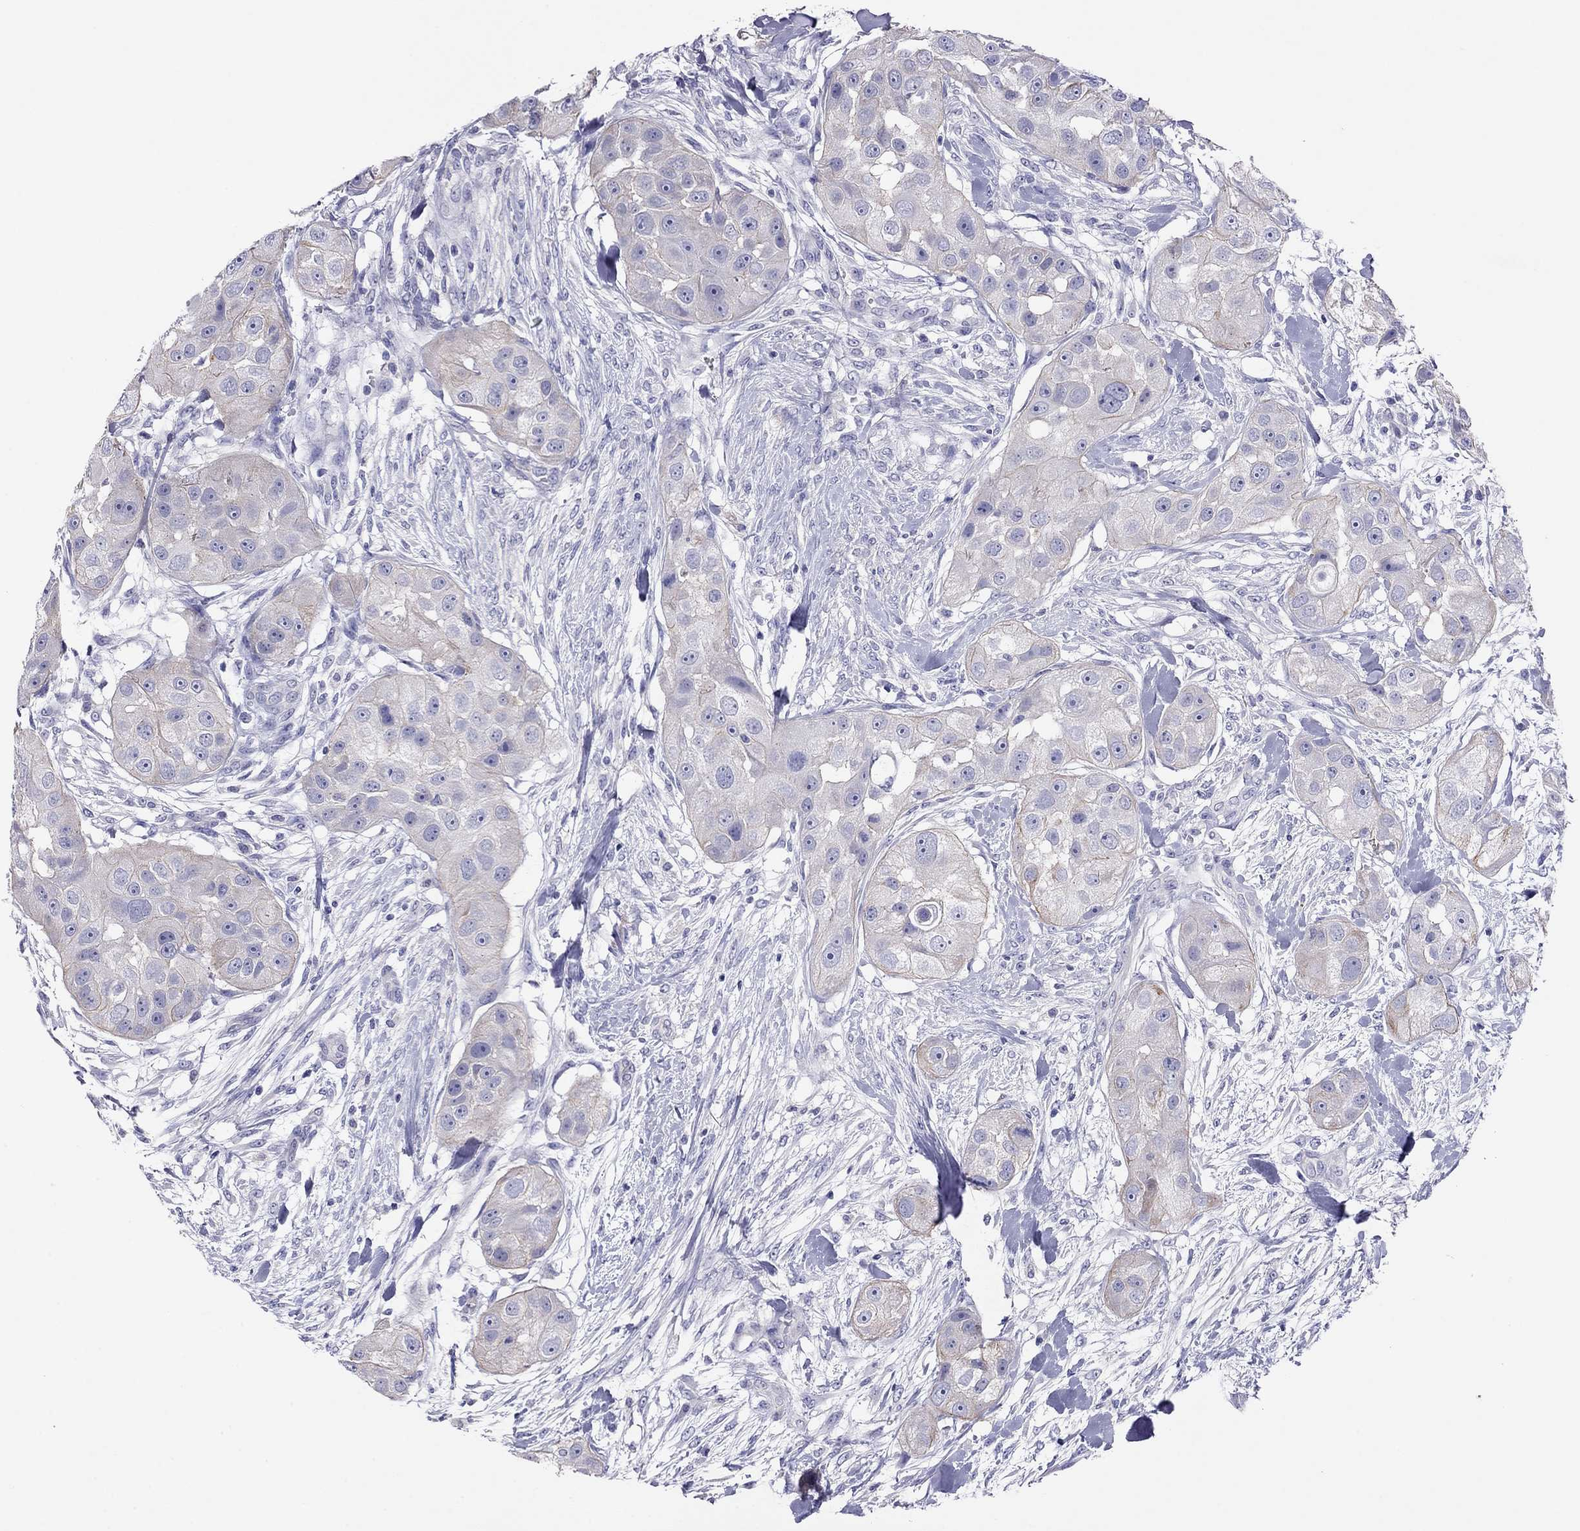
{"staining": {"intensity": "negative", "quantity": "none", "location": "none"}, "tissue": "head and neck cancer", "cell_type": "Tumor cells", "image_type": "cancer", "snomed": [{"axis": "morphology", "description": "Squamous cell carcinoma, NOS"}, {"axis": "topography", "description": "Head-Neck"}], "caption": "IHC of human head and neck cancer shows no expression in tumor cells.", "gene": "CAPNS2", "patient": {"sex": "male", "age": 51}}